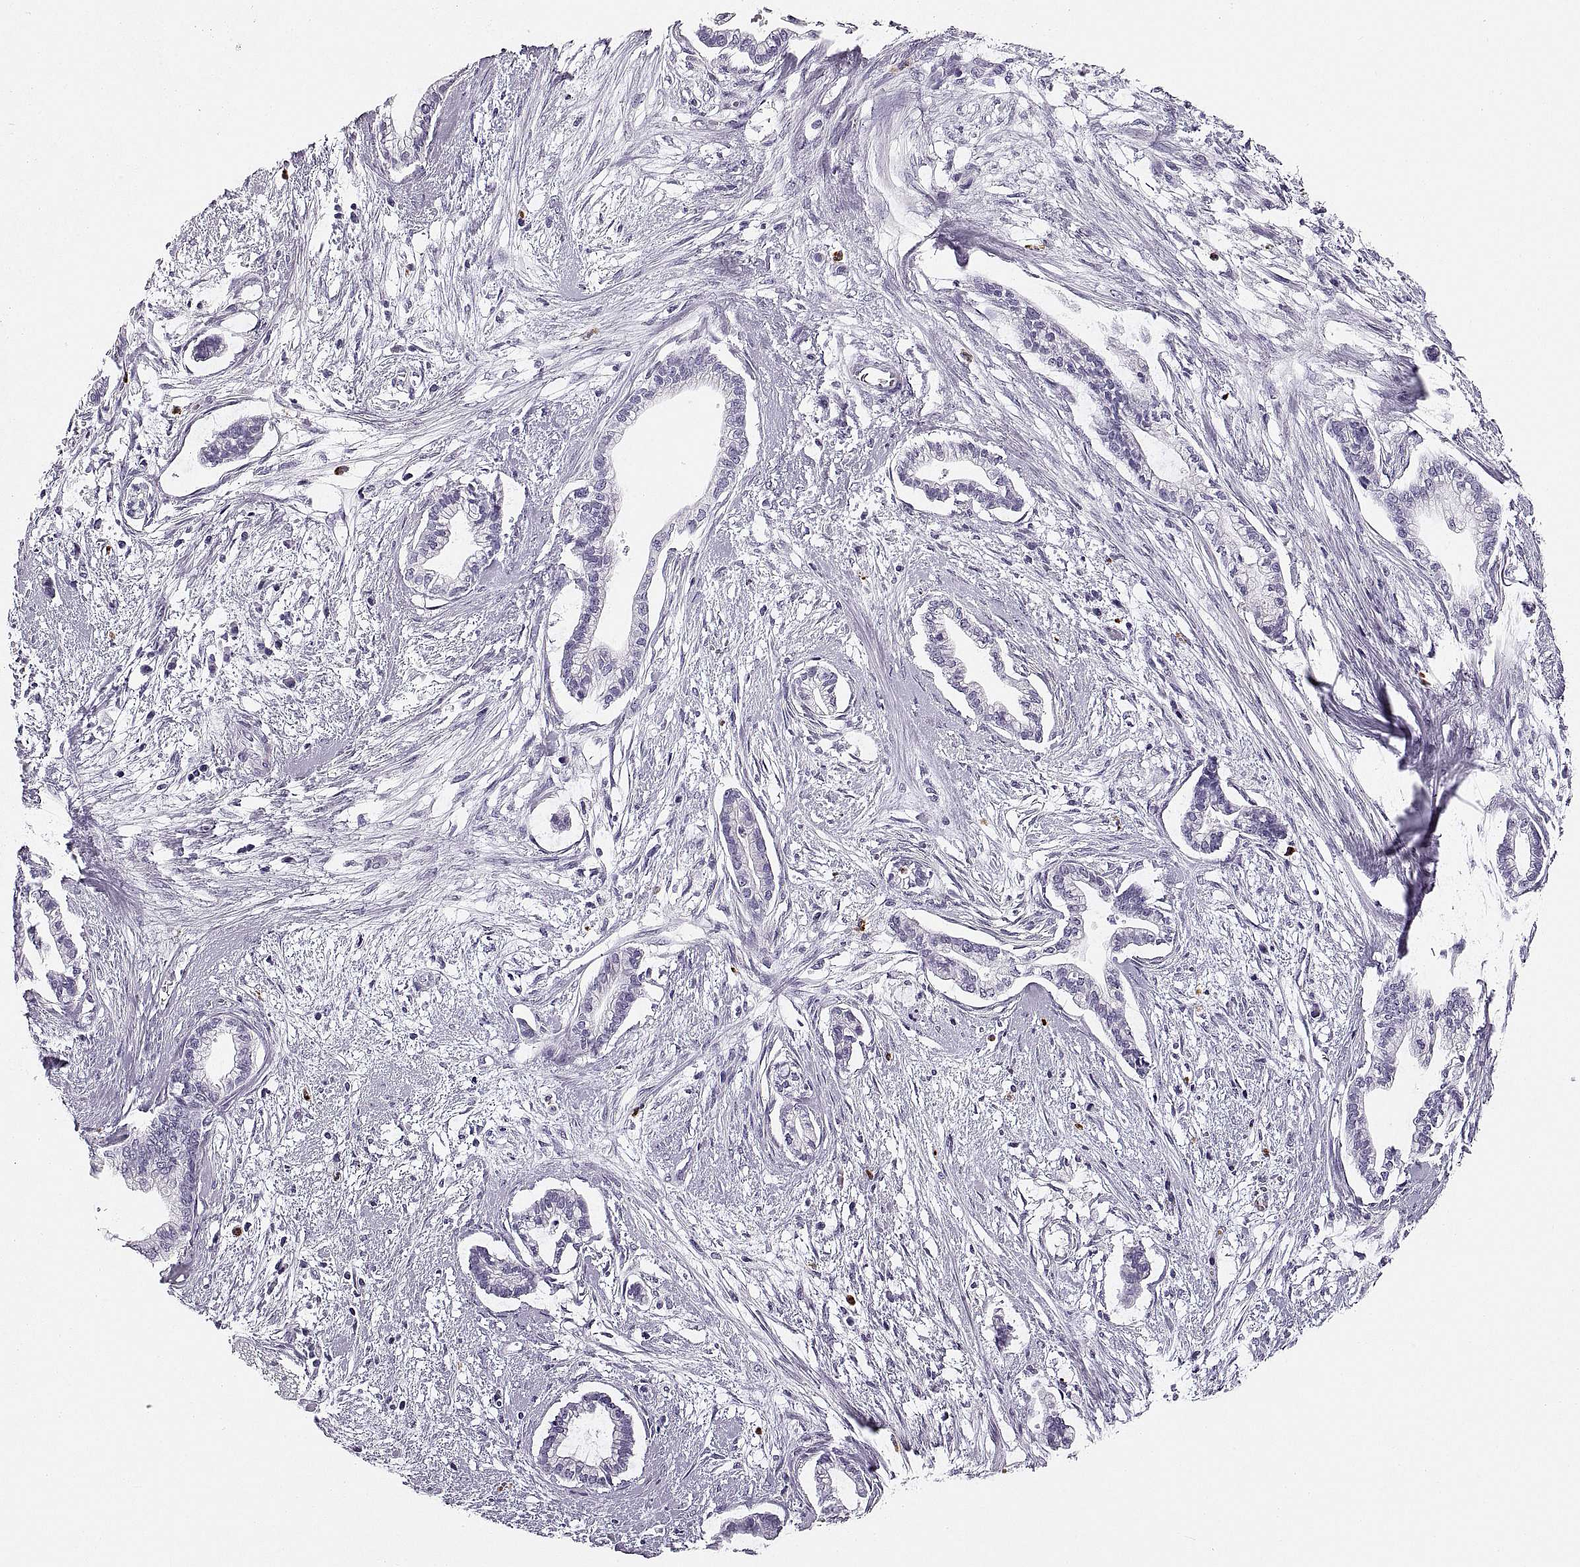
{"staining": {"intensity": "negative", "quantity": "none", "location": "none"}, "tissue": "cervical cancer", "cell_type": "Tumor cells", "image_type": "cancer", "snomed": [{"axis": "morphology", "description": "Adenocarcinoma, NOS"}, {"axis": "topography", "description": "Cervix"}], "caption": "High power microscopy photomicrograph of an immunohistochemistry micrograph of cervical adenocarcinoma, revealing no significant expression in tumor cells. The staining is performed using DAB brown chromogen with nuclei counter-stained in using hematoxylin.", "gene": "MILR1", "patient": {"sex": "female", "age": 62}}